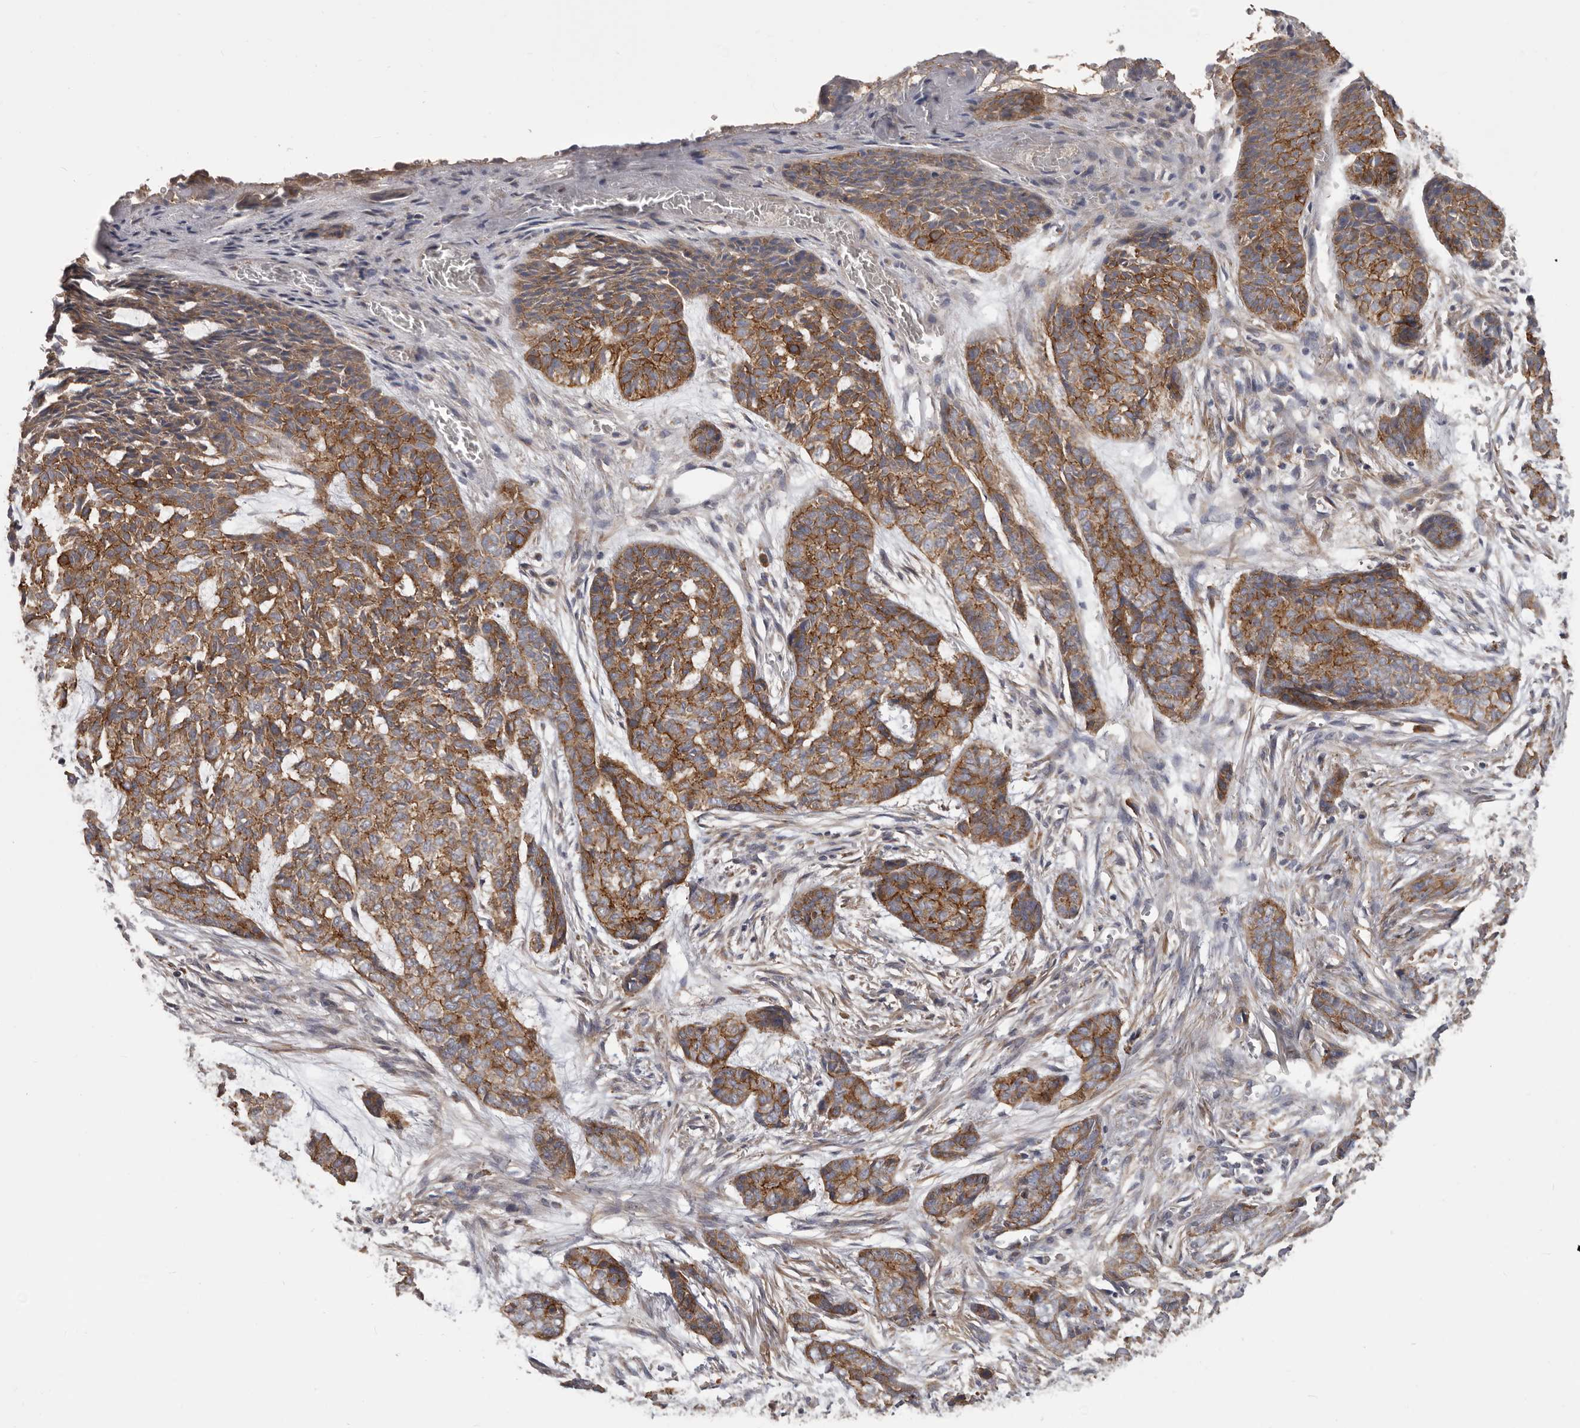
{"staining": {"intensity": "moderate", "quantity": ">75%", "location": "cytoplasmic/membranous"}, "tissue": "skin cancer", "cell_type": "Tumor cells", "image_type": "cancer", "snomed": [{"axis": "morphology", "description": "Basal cell carcinoma"}, {"axis": "topography", "description": "Skin"}], "caption": "This is an image of immunohistochemistry staining of skin cancer, which shows moderate staining in the cytoplasmic/membranous of tumor cells.", "gene": "ENAH", "patient": {"sex": "female", "age": 64}}